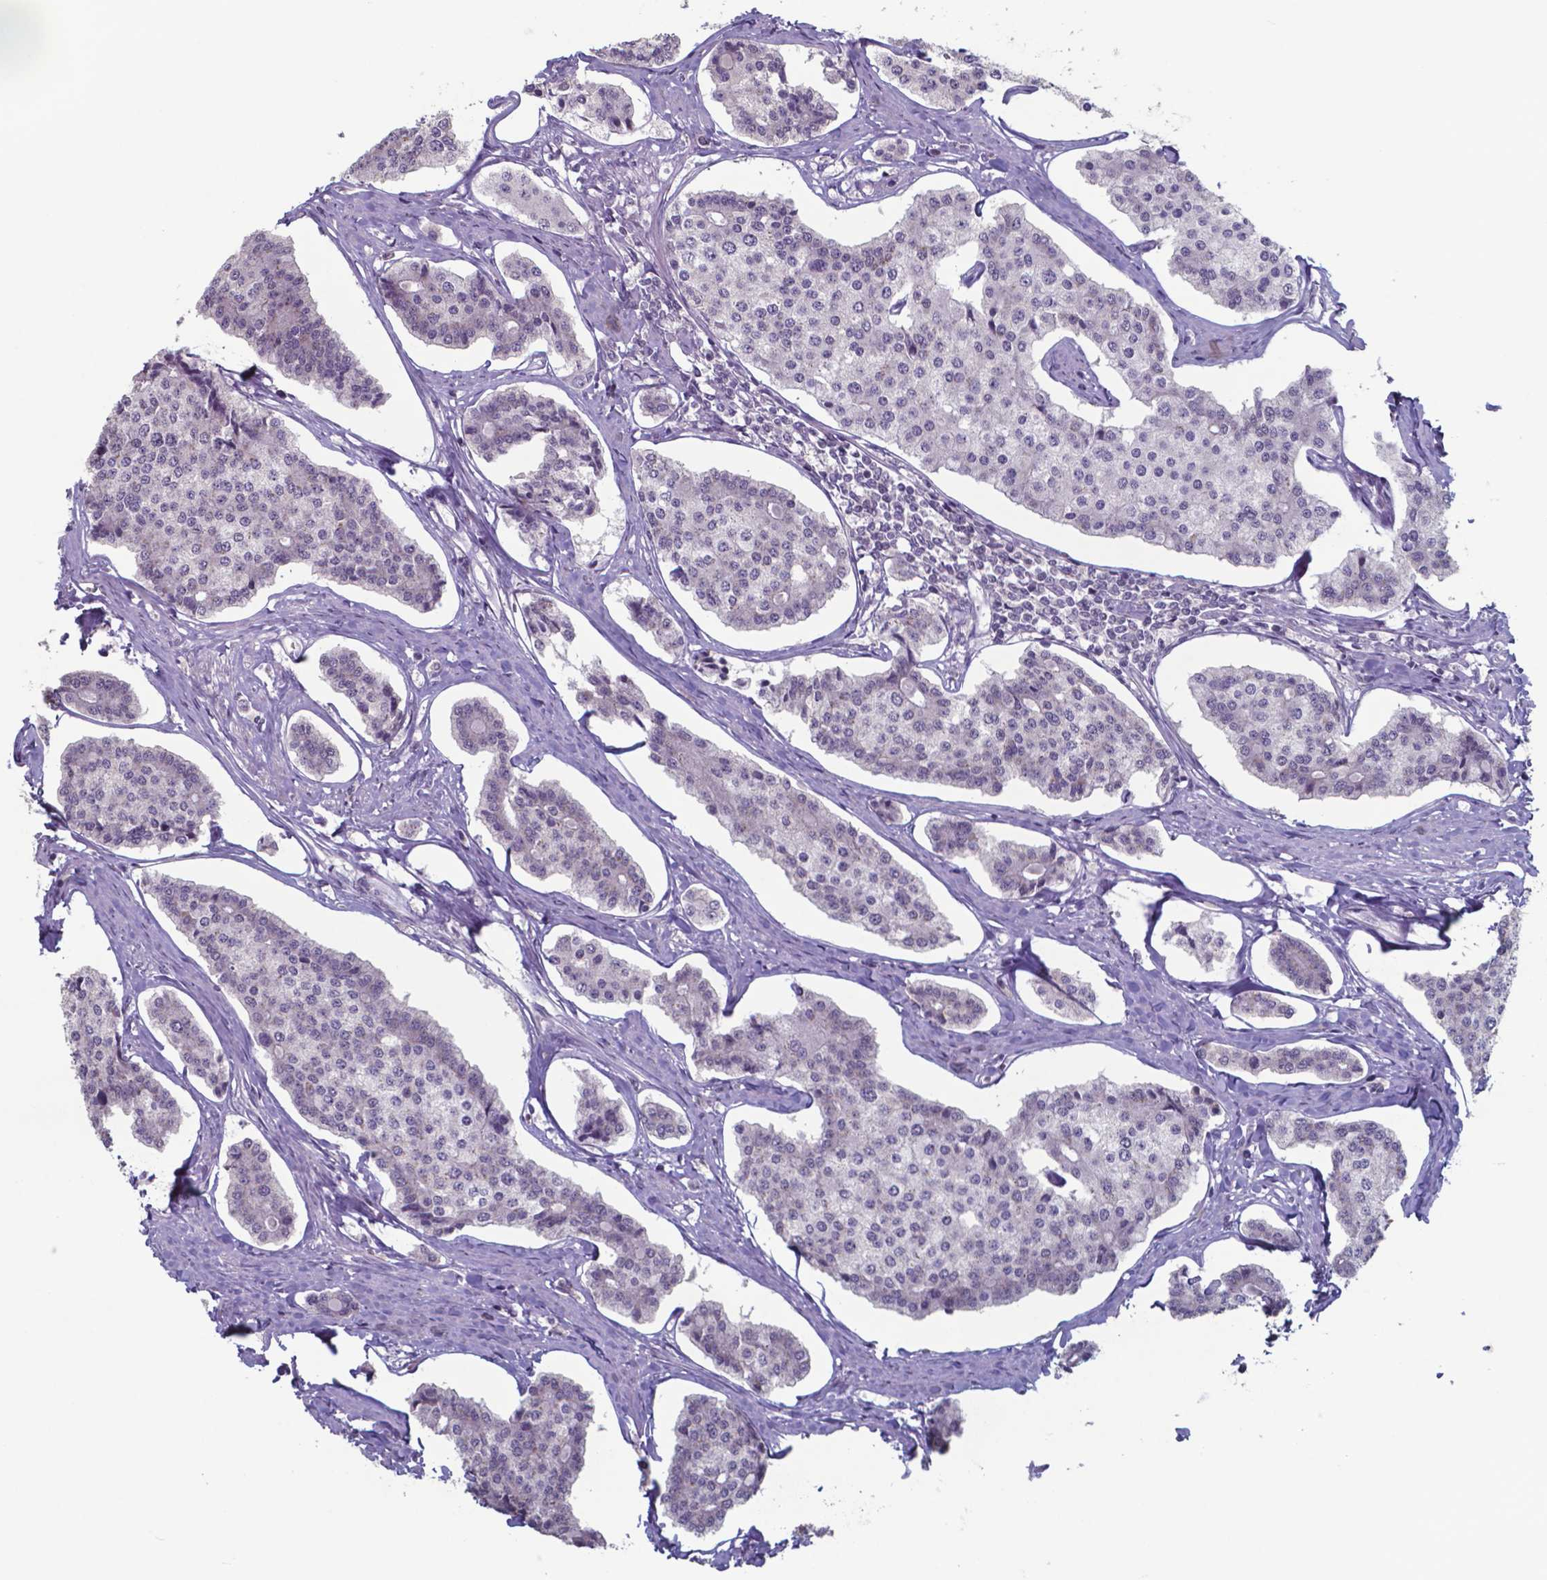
{"staining": {"intensity": "negative", "quantity": "none", "location": "none"}, "tissue": "carcinoid", "cell_type": "Tumor cells", "image_type": "cancer", "snomed": [{"axis": "morphology", "description": "Carcinoid, malignant, NOS"}, {"axis": "topography", "description": "Small intestine"}], "caption": "High power microscopy image of an IHC image of carcinoid, revealing no significant positivity in tumor cells.", "gene": "TDP2", "patient": {"sex": "female", "age": 65}}